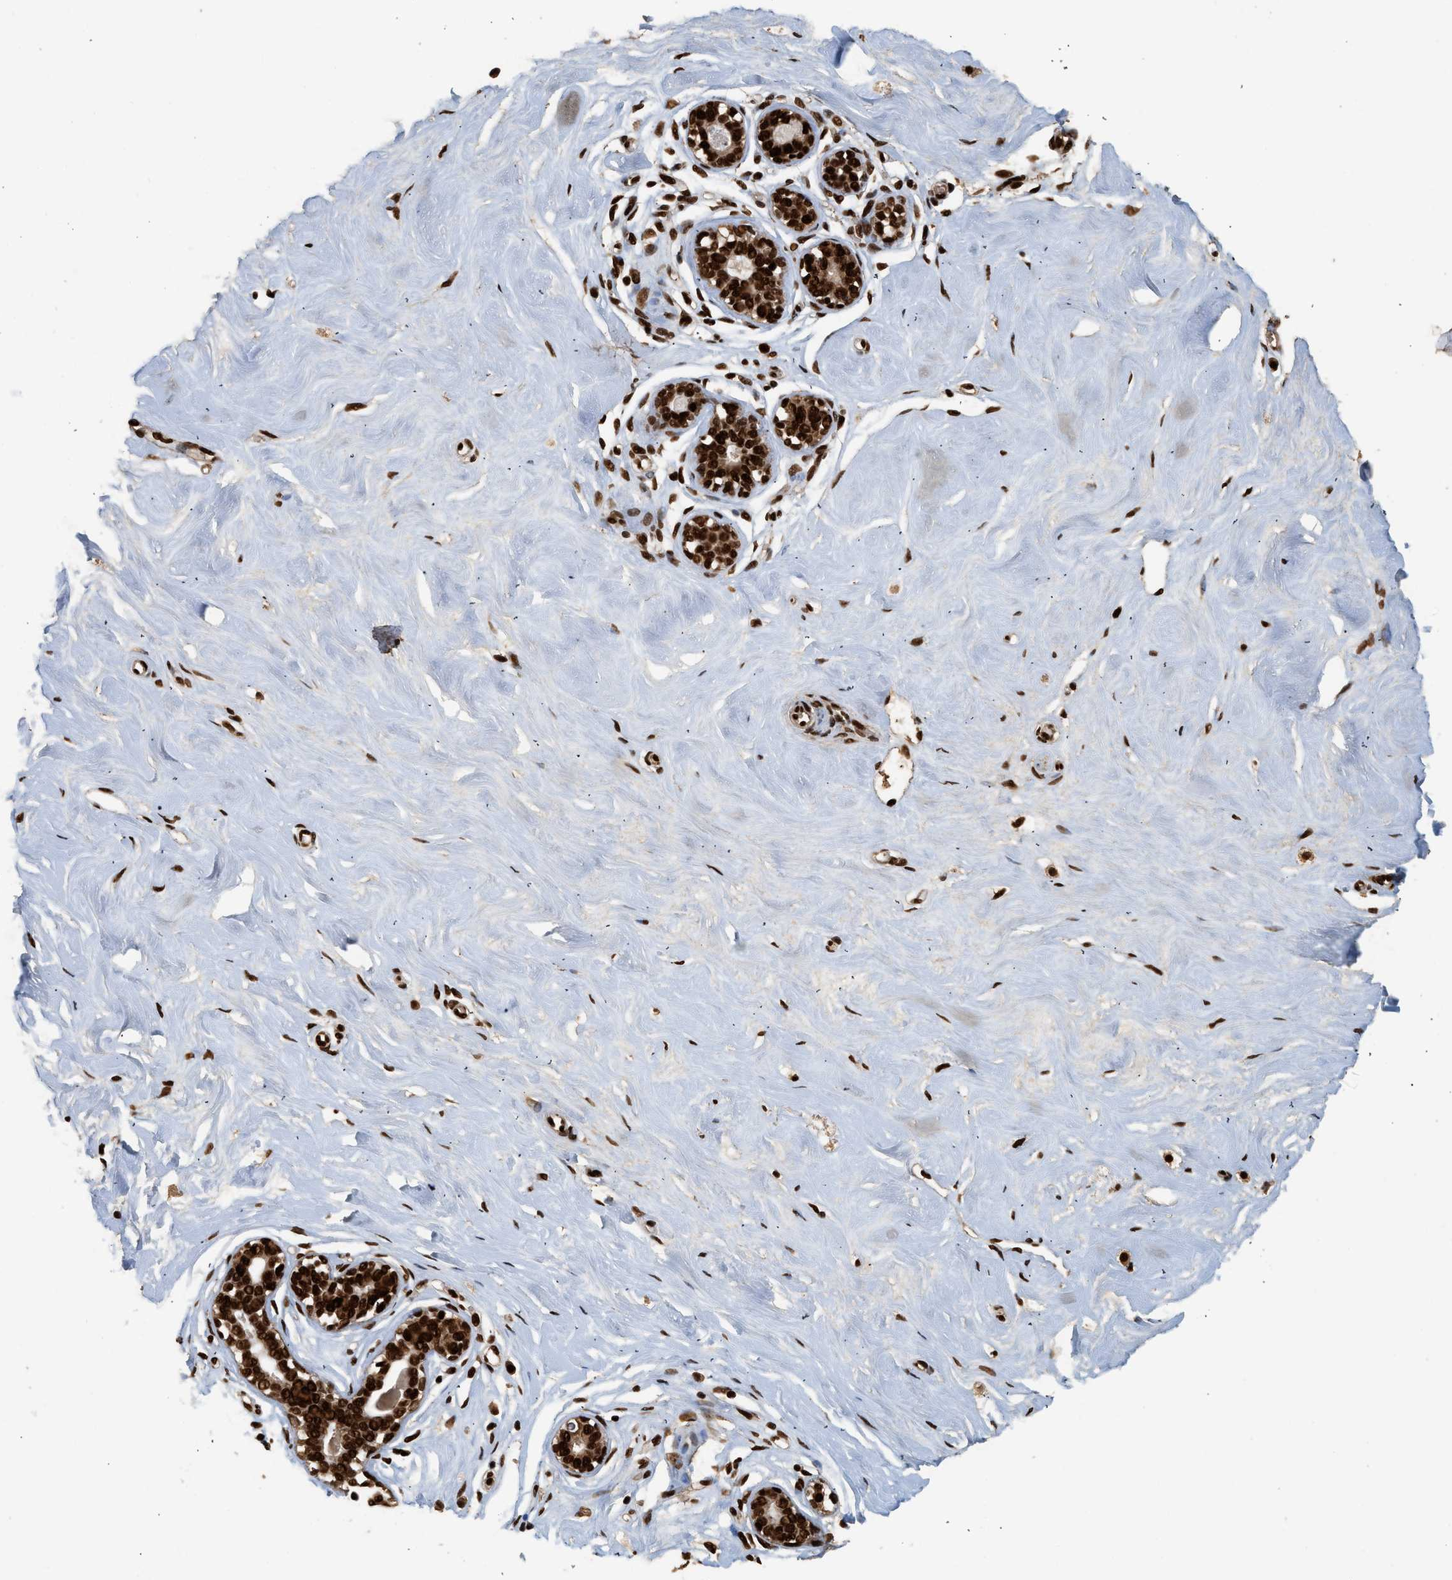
{"staining": {"intensity": "strong", "quantity": ">75%", "location": "nuclear"}, "tissue": "breast", "cell_type": "Adipocytes", "image_type": "normal", "snomed": [{"axis": "morphology", "description": "Normal tissue, NOS"}, {"axis": "topography", "description": "Breast"}], "caption": "A micrograph showing strong nuclear staining in approximately >75% of adipocytes in benign breast, as visualized by brown immunohistochemical staining.", "gene": "PPP4R3B", "patient": {"sex": "female", "age": 23}}